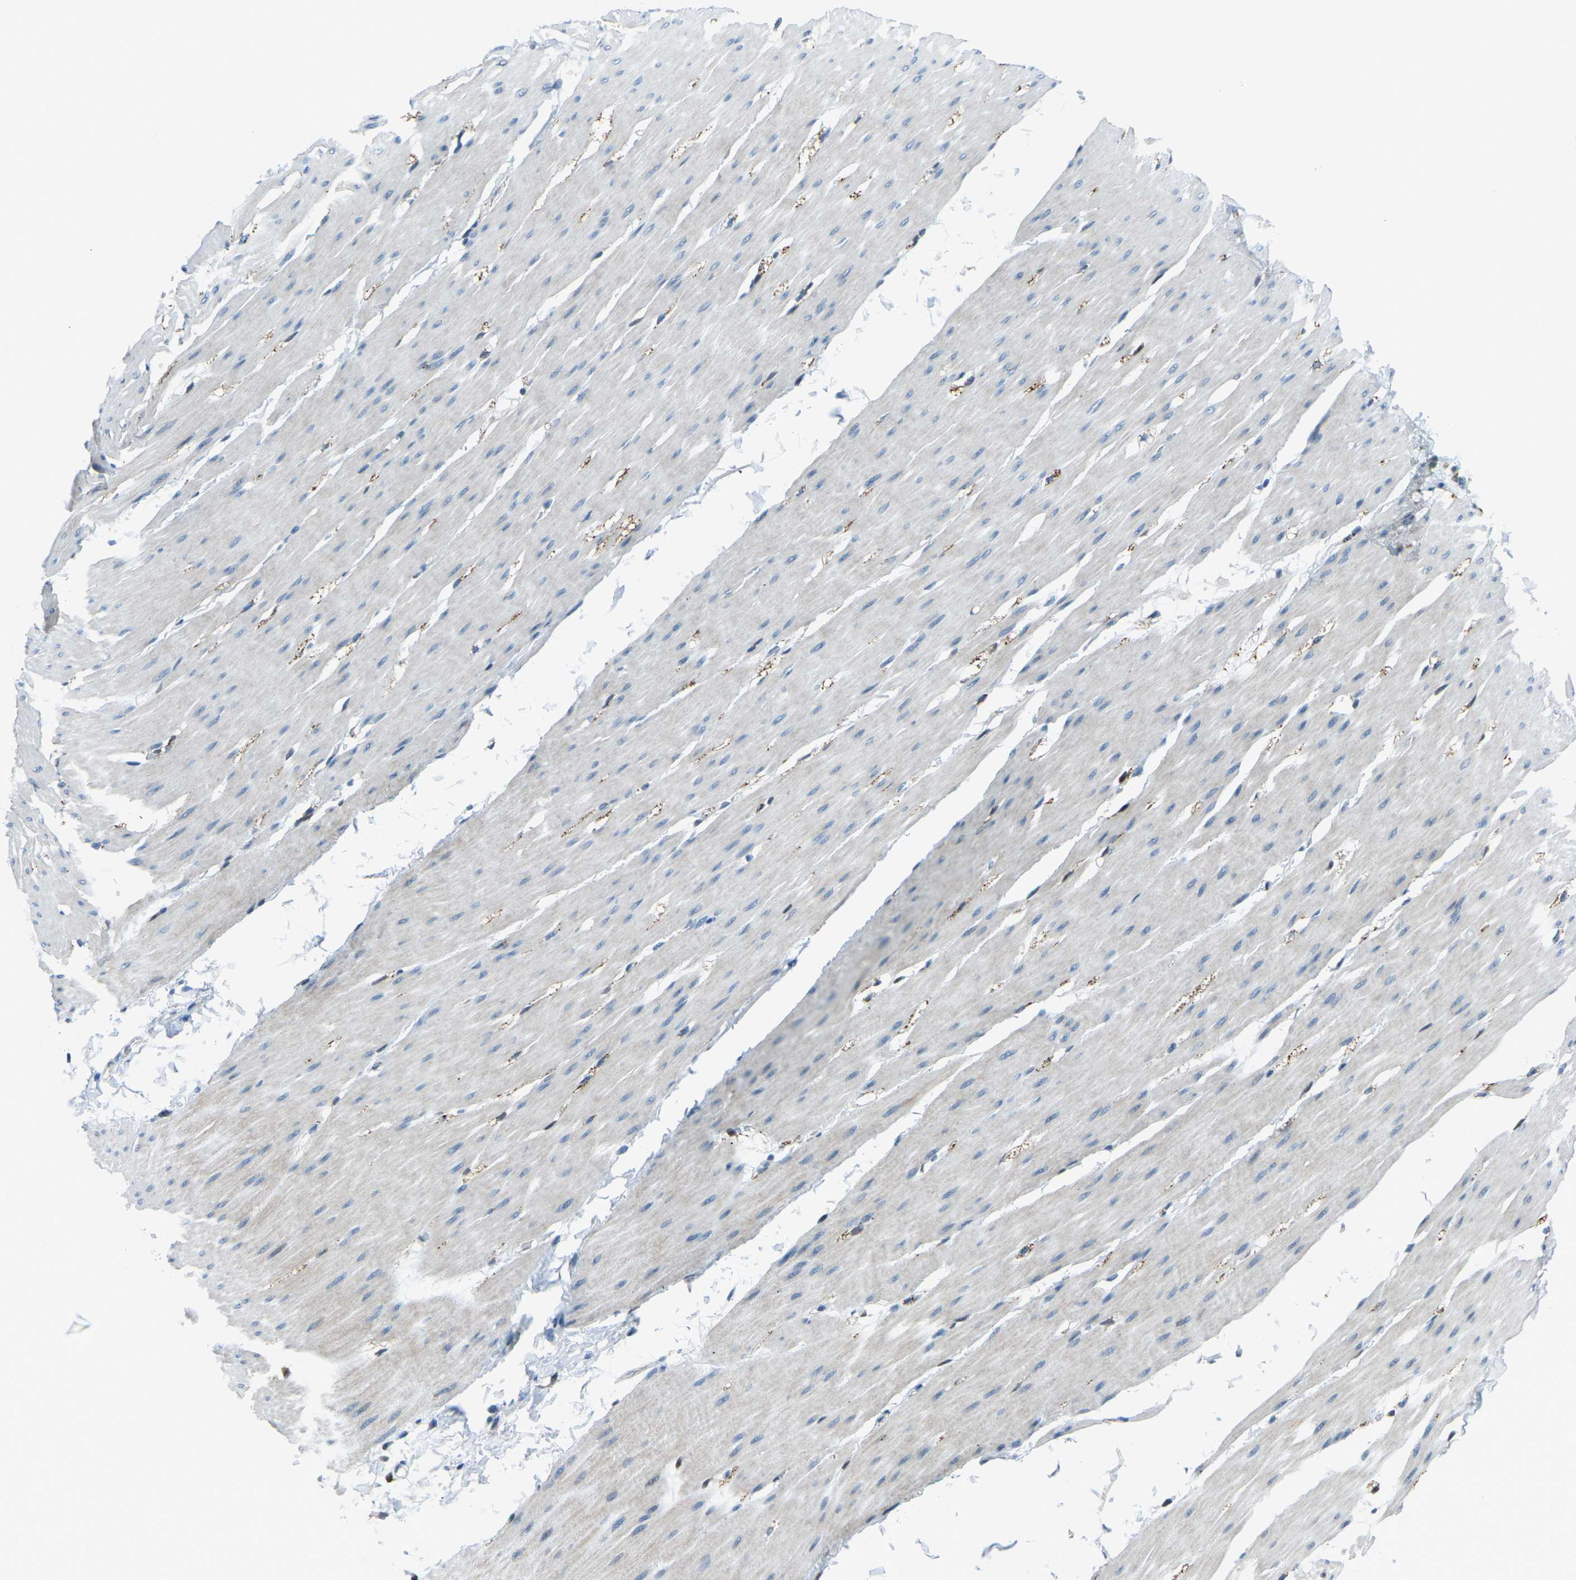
{"staining": {"intensity": "weak", "quantity": "<25%", "location": "cytoplasmic/membranous"}, "tissue": "smooth muscle", "cell_type": "Smooth muscle cells", "image_type": "normal", "snomed": [{"axis": "morphology", "description": "Normal tissue, NOS"}, {"axis": "topography", "description": "Smooth muscle"}, {"axis": "topography", "description": "Colon"}], "caption": "Unremarkable smooth muscle was stained to show a protein in brown. There is no significant staining in smooth muscle cells. (DAB IHC visualized using brightfield microscopy, high magnification).", "gene": "RRP1", "patient": {"sex": "male", "age": 67}}